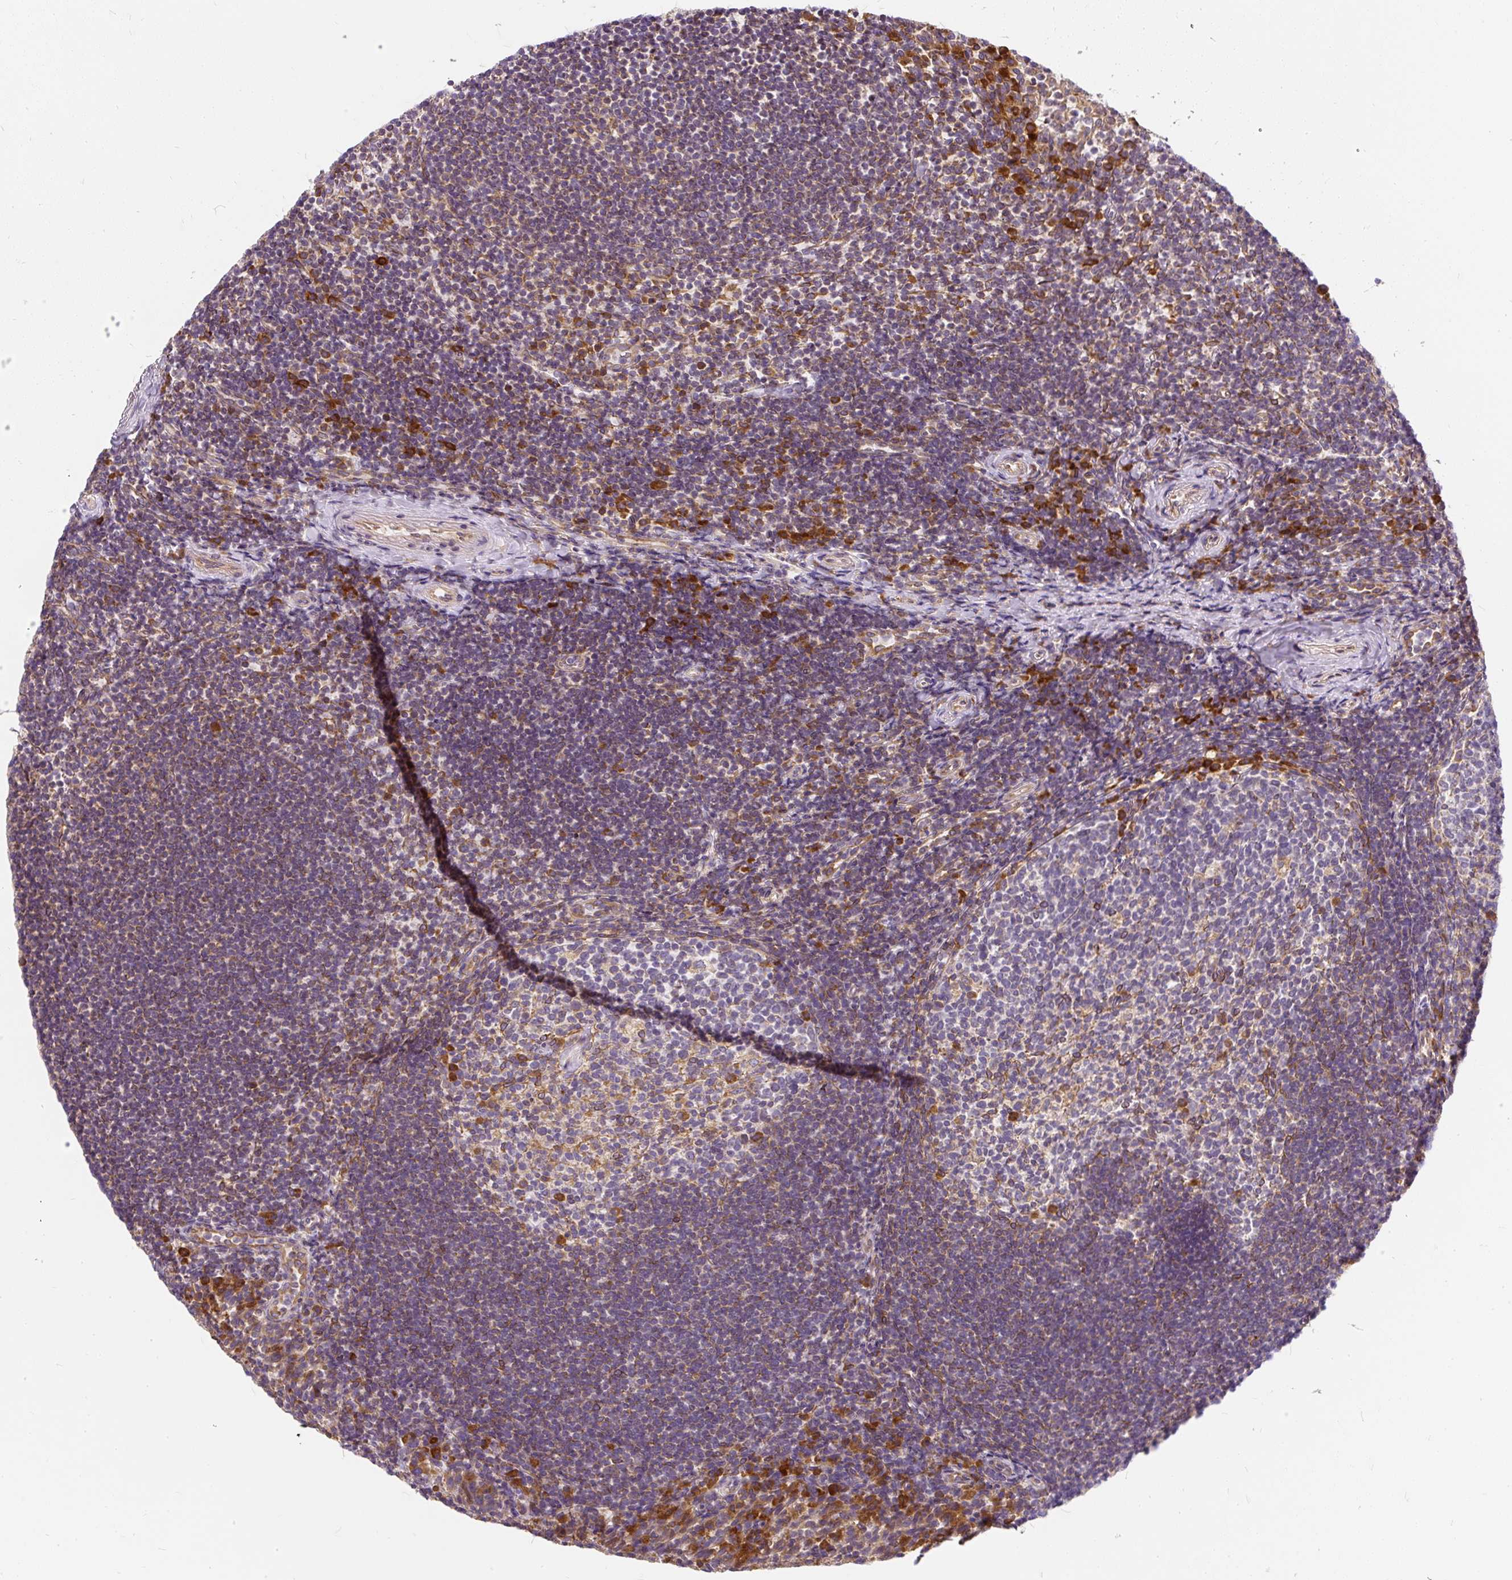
{"staining": {"intensity": "moderate", "quantity": "<25%", "location": "cytoplasmic/membranous"}, "tissue": "tonsil", "cell_type": "Germinal center cells", "image_type": "normal", "snomed": [{"axis": "morphology", "description": "Normal tissue, NOS"}, {"axis": "topography", "description": "Tonsil"}], "caption": "Immunohistochemistry staining of benign tonsil, which shows low levels of moderate cytoplasmic/membranous expression in about <25% of germinal center cells indicating moderate cytoplasmic/membranous protein staining. The staining was performed using DAB (brown) for protein detection and nuclei were counterstained in hematoxylin (blue).", "gene": "CYP20A1", "patient": {"sex": "female", "age": 10}}